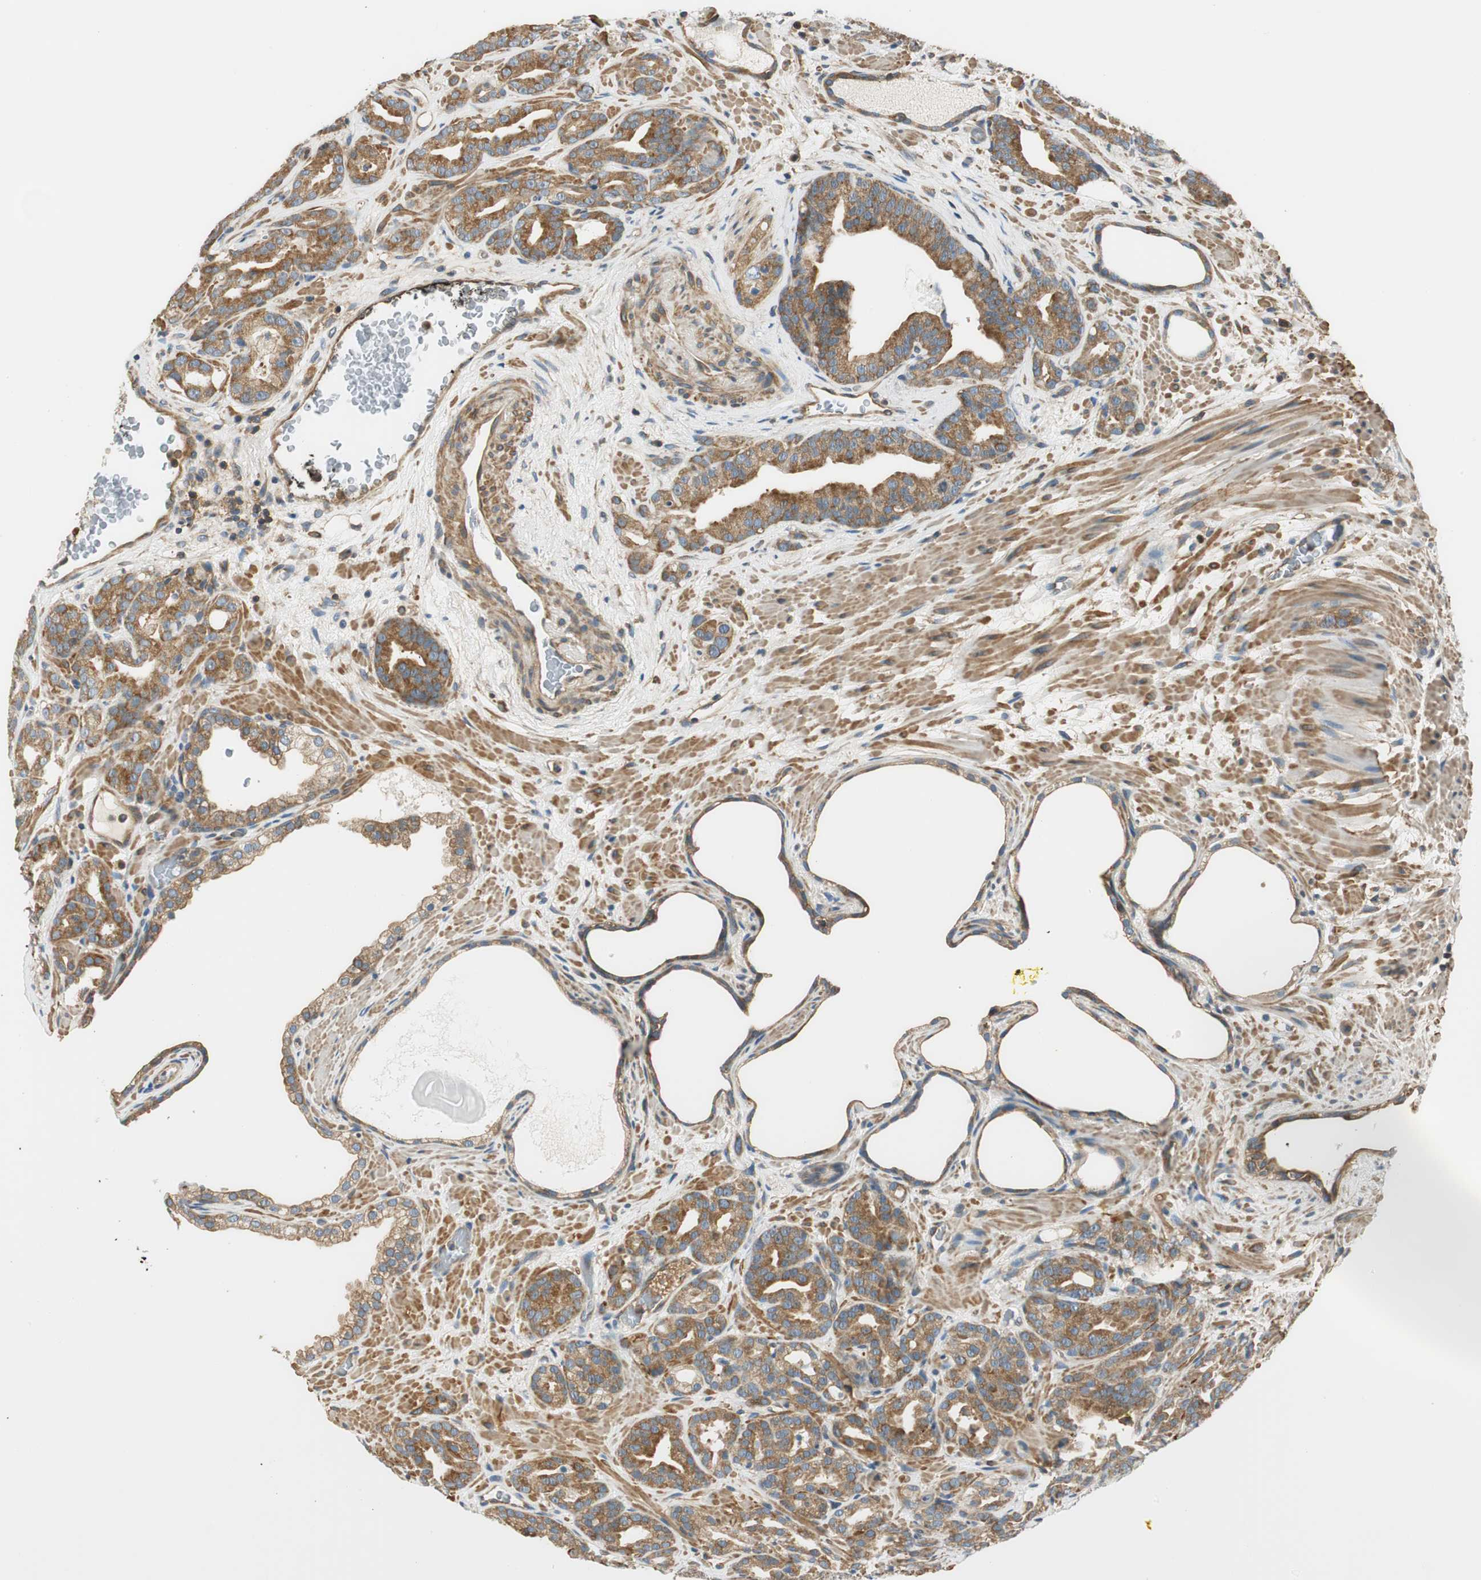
{"staining": {"intensity": "moderate", "quantity": ">75%", "location": "cytoplasmic/membranous"}, "tissue": "prostate cancer", "cell_type": "Tumor cells", "image_type": "cancer", "snomed": [{"axis": "morphology", "description": "Adenocarcinoma, Low grade"}, {"axis": "topography", "description": "Prostate"}], "caption": "This is a photomicrograph of IHC staining of low-grade adenocarcinoma (prostate), which shows moderate staining in the cytoplasmic/membranous of tumor cells.", "gene": "PI4K2B", "patient": {"sex": "male", "age": 63}}